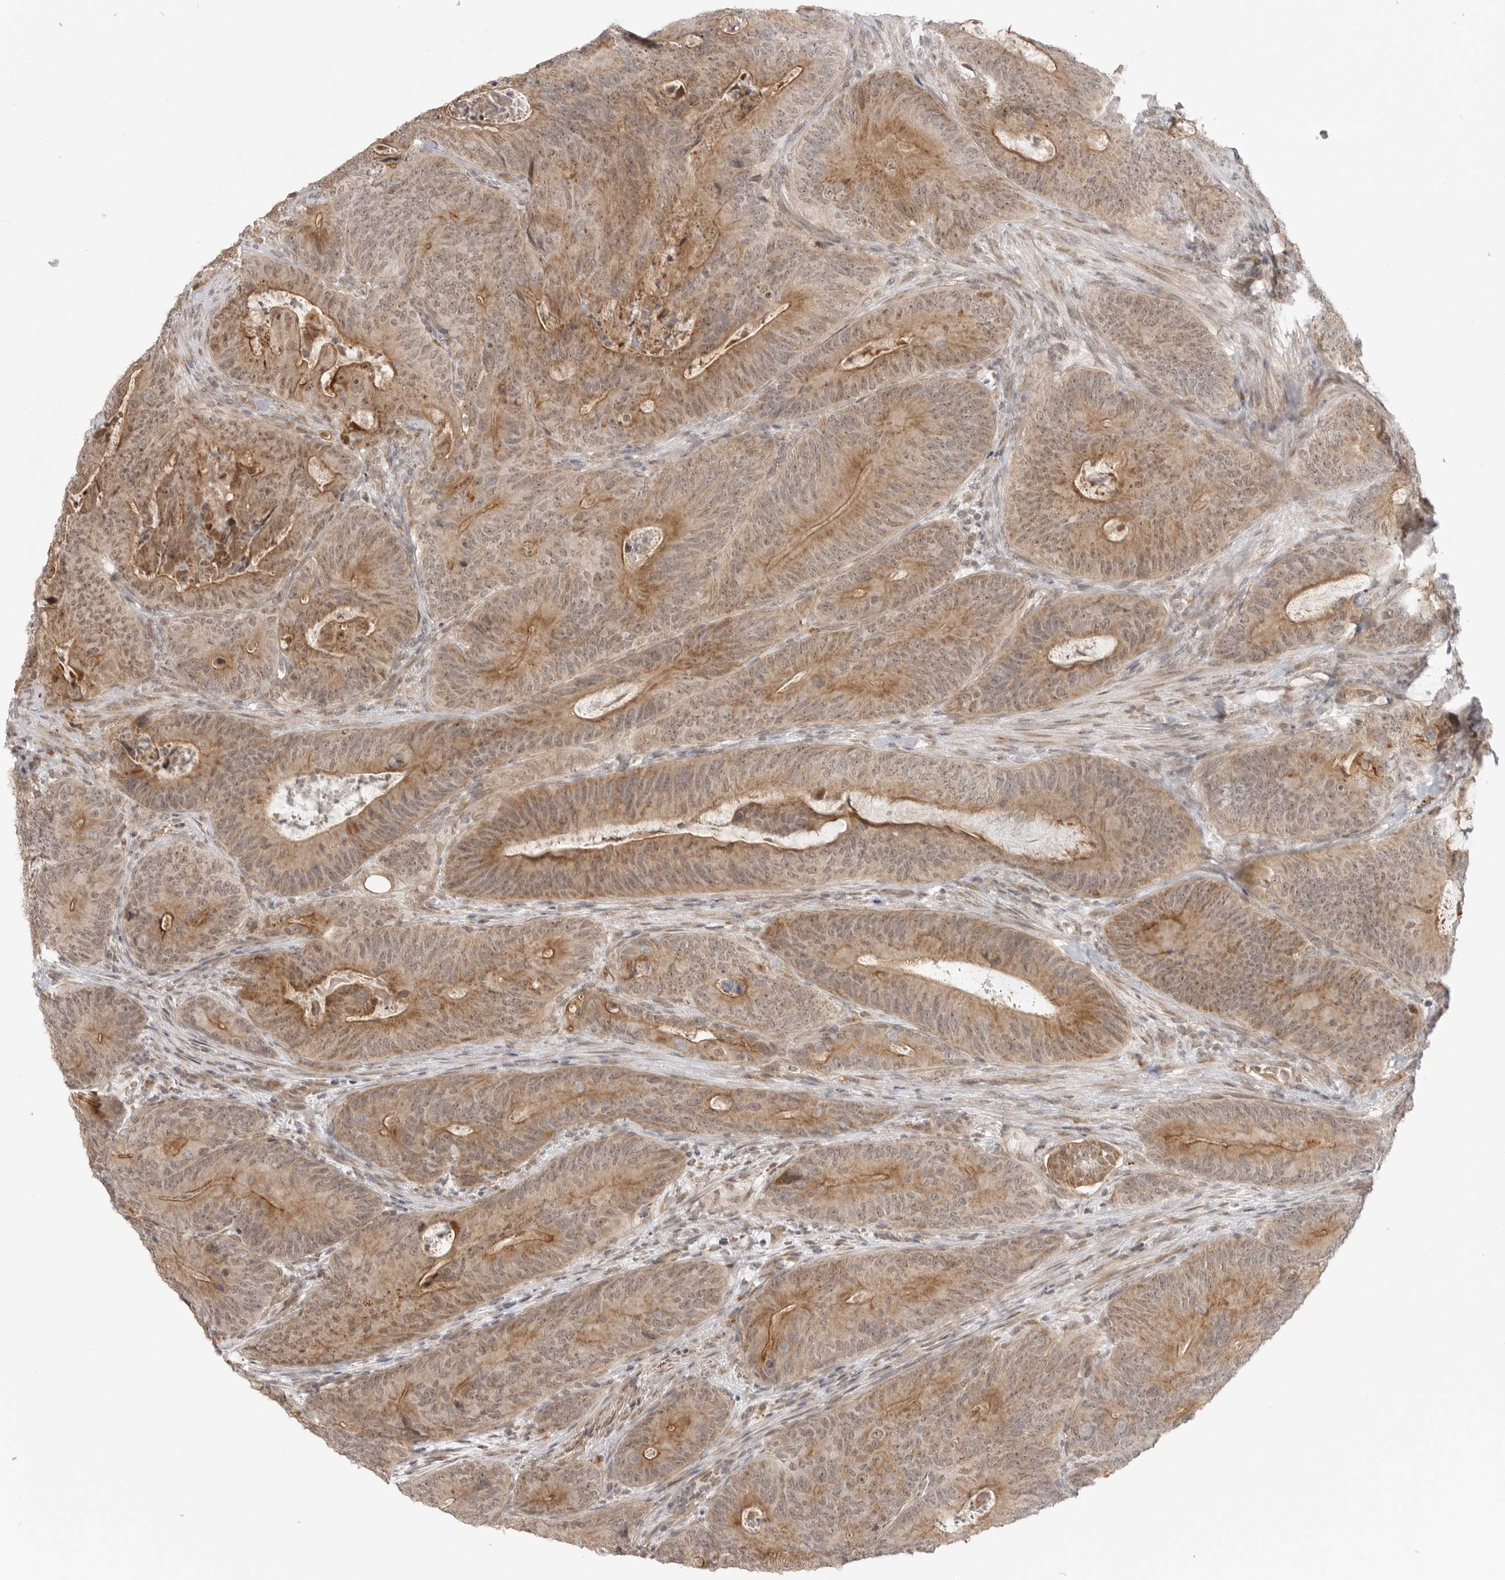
{"staining": {"intensity": "moderate", "quantity": ">75%", "location": "cytoplasmic/membranous,nuclear"}, "tissue": "colorectal cancer", "cell_type": "Tumor cells", "image_type": "cancer", "snomed": [{"axis": "morphology", "description": "Normal tissue, NOS"}, {"axis": "topography", "description": "Colon"}], "caption": "Immunohistochemical staining of human colorectal cancer demonstrates medium levels of moderate cytoplasmic/membranous and nuclear protein positivity in approximately >75% of tumor cells.", "gene": "KALRN", "patient": {"sex": "female", "age": 82}}